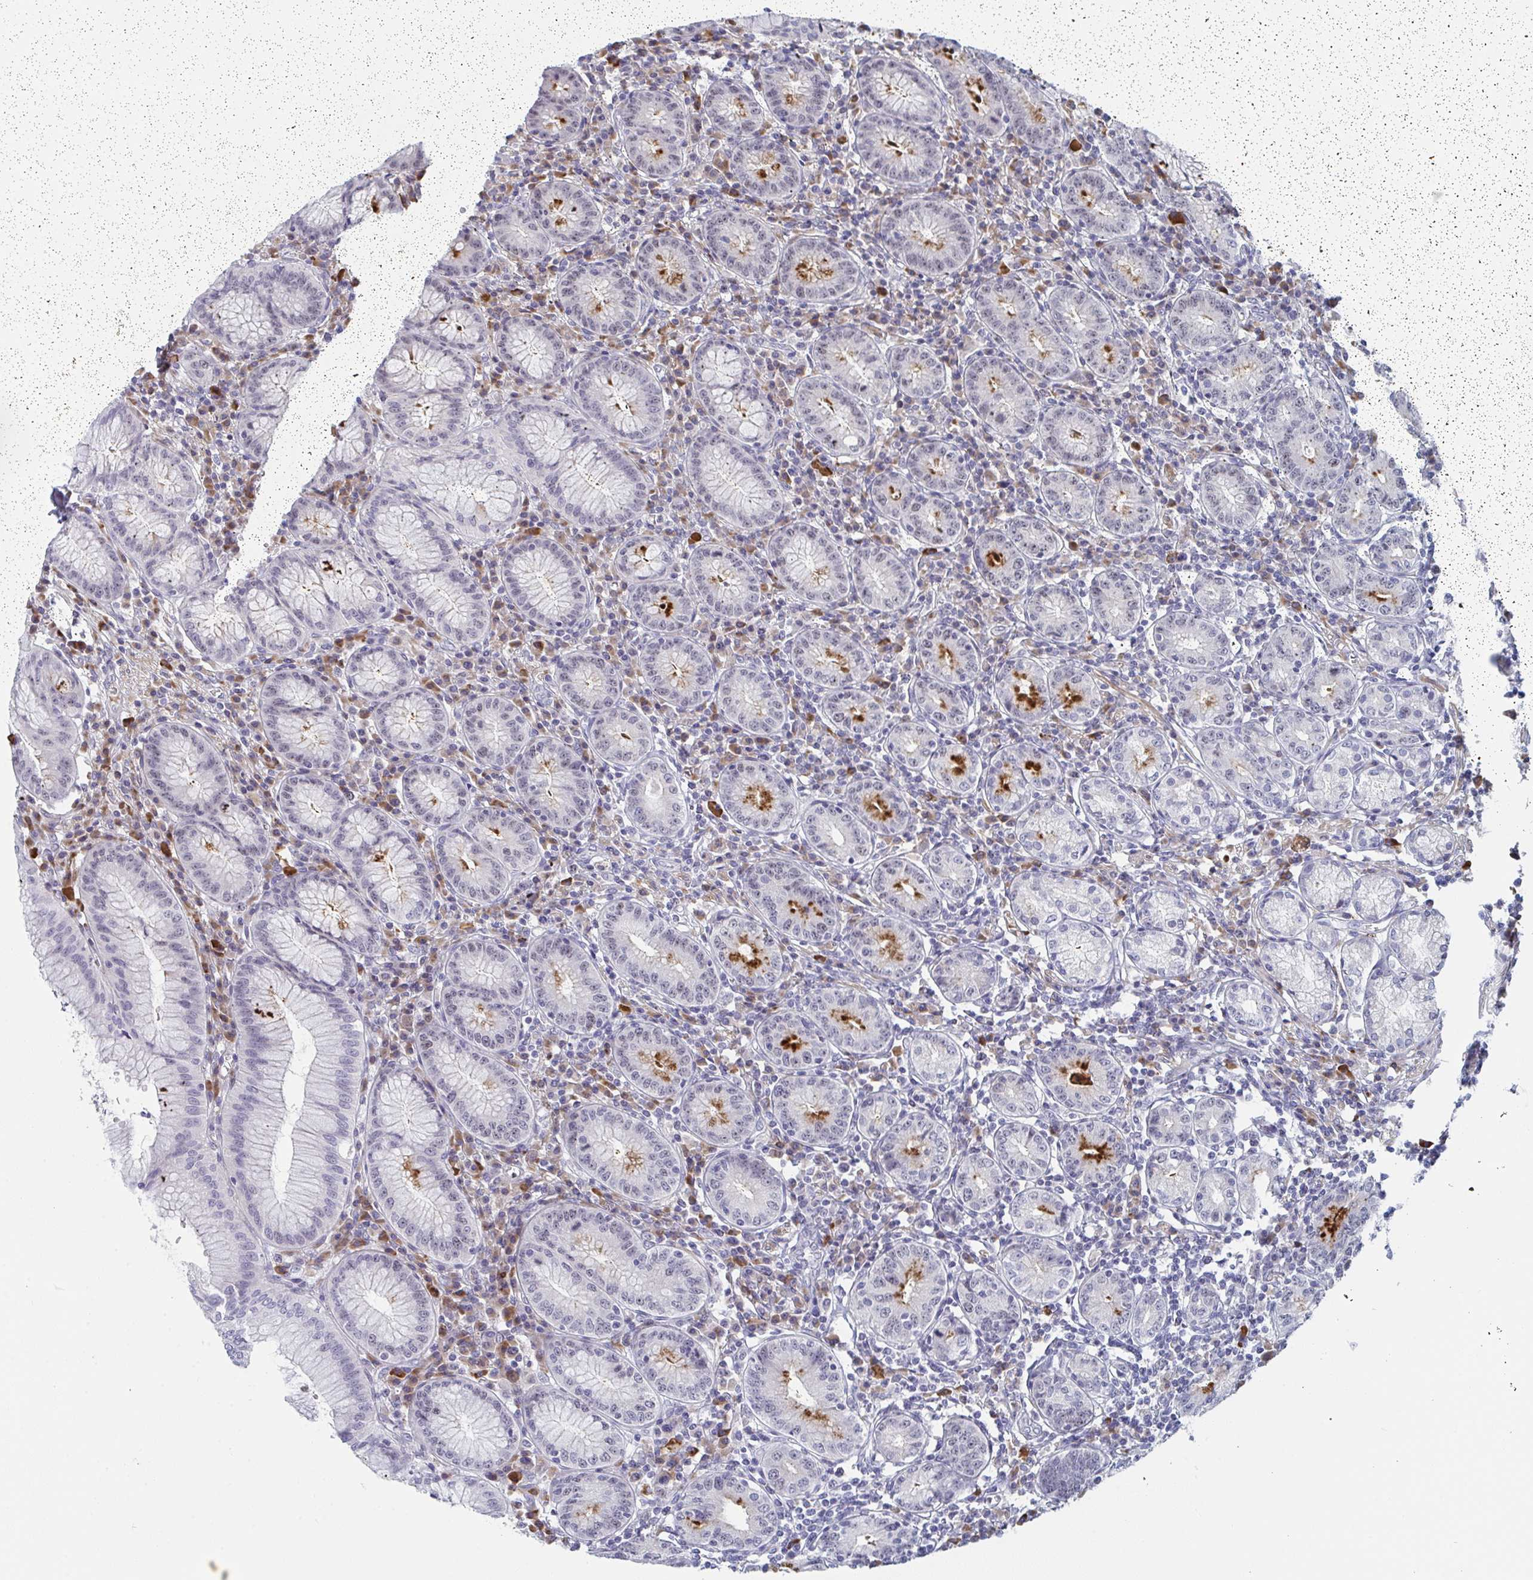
{"staining": {"intensity": "strong", "quantity": "<25%", "location": "cytoplasmic/membranous,nuclear"}, "tissue": "stomach", "cell_type": "Glandular cells", "image_type": "normal", "snomed": [{"axis": "morphology", "description": "Normal tissue, NOS"}, {"axis": "topography", "description": "Stomach"}], "caption": "A photomicrograph showing strong cytoplasmic/membranous,nuclear expression in approximately <25% of glandular cells in benign stomach, as visualized by brown immunohistochemical staining.", "gene": "CENPT", "patient": {"sex": "male", "age": 55}}